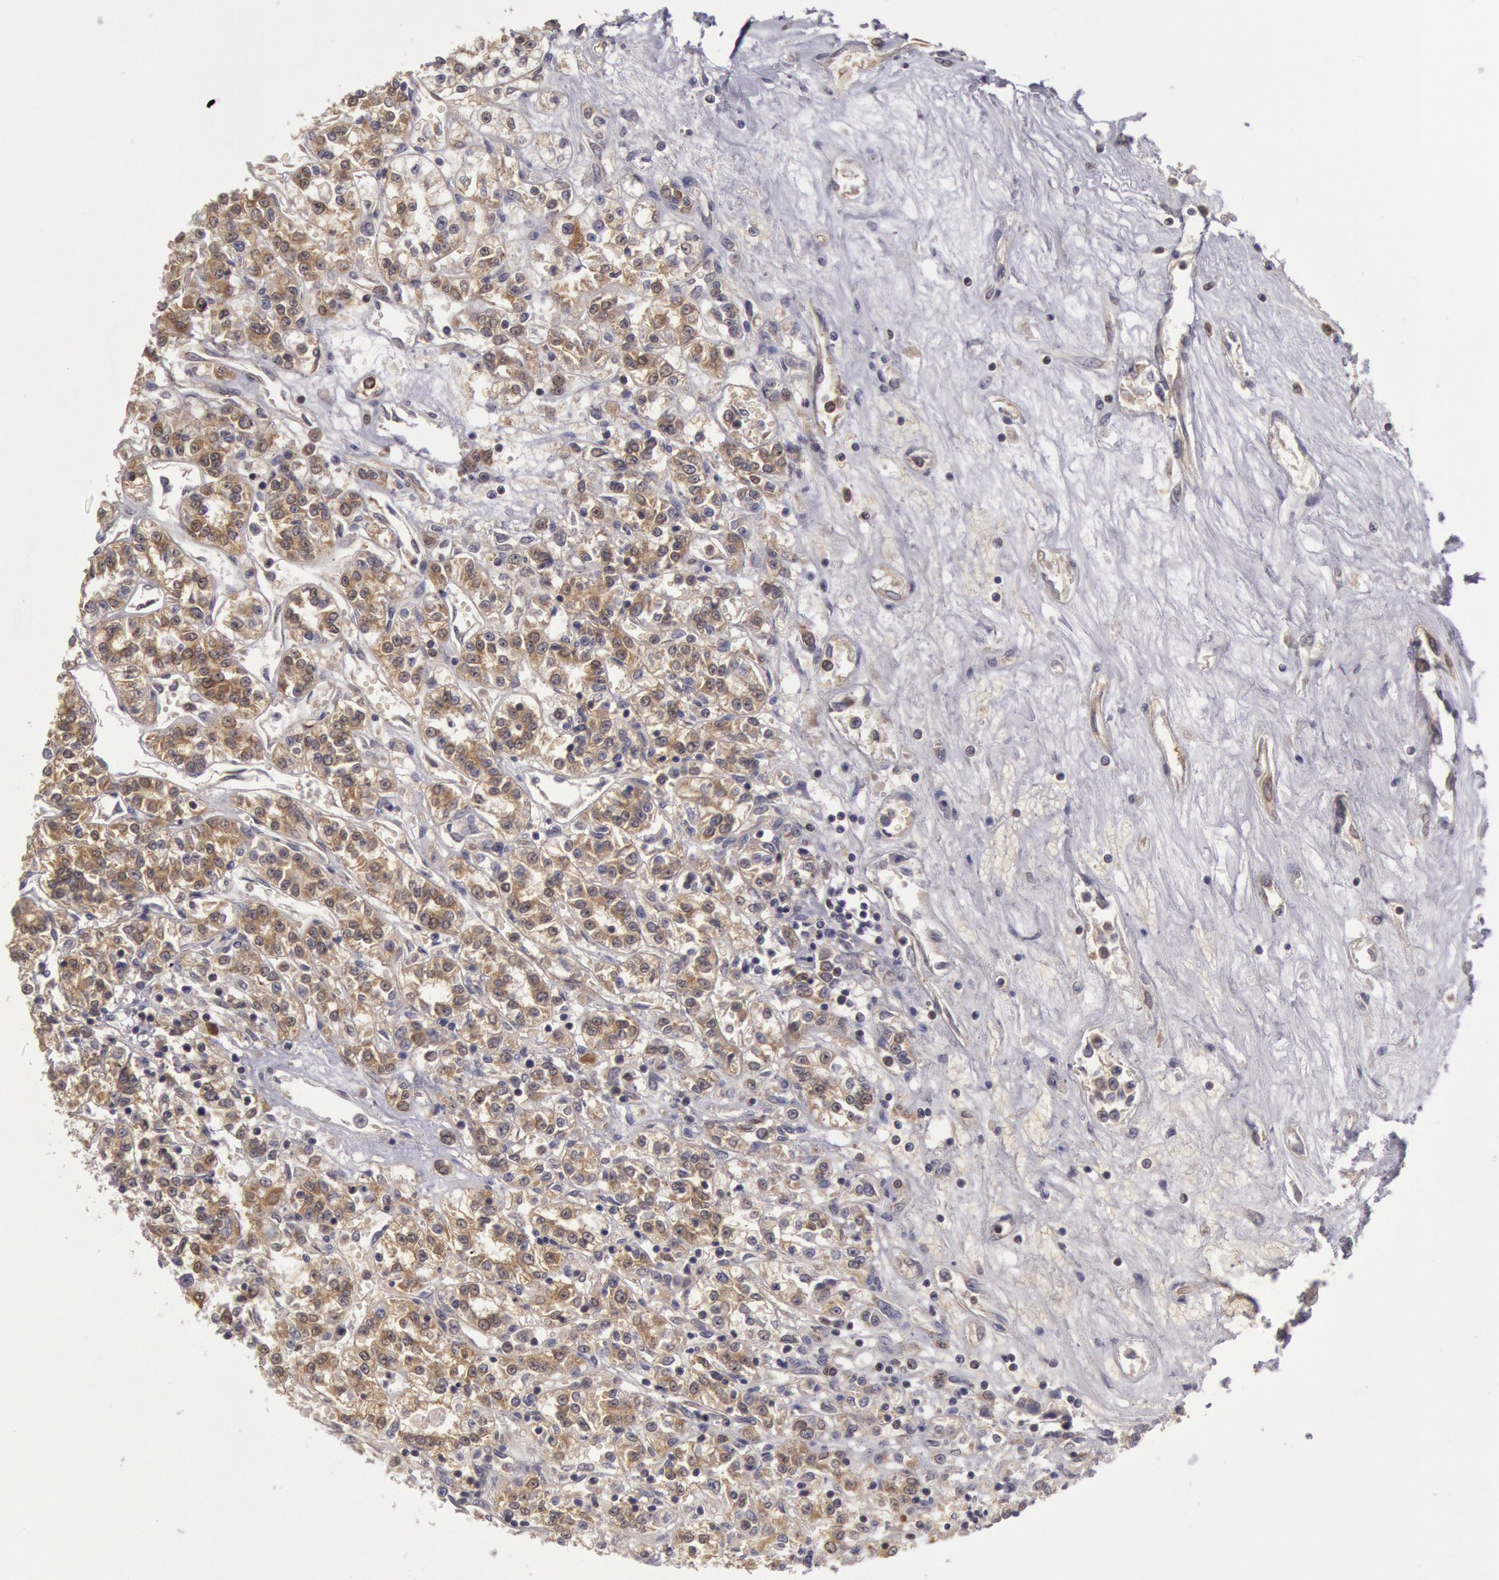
{"staining": {"intensity": "weak", "quantity": "25%-75%", "location": "cytoplasmic/membranous"}, "tissue": "renal cancer", "cell_type": "Tumor cells", "image_type": "cancer", "snomed": [{"axis": "morphology", "description": "Adenocarcinoma, NOS"}, {"axis": "topography", "description": "Kidney"}], "caption": "Immunohistochemistry of renal cancer reveals low levels of weak cytoplasmic/membranous positivity in about 25%-75% of tumor cells. The protein is shown in brown color, while the nuclei are stained blue.", "gene": "MPST", "patient": {"sex": "female", "age": 76}}